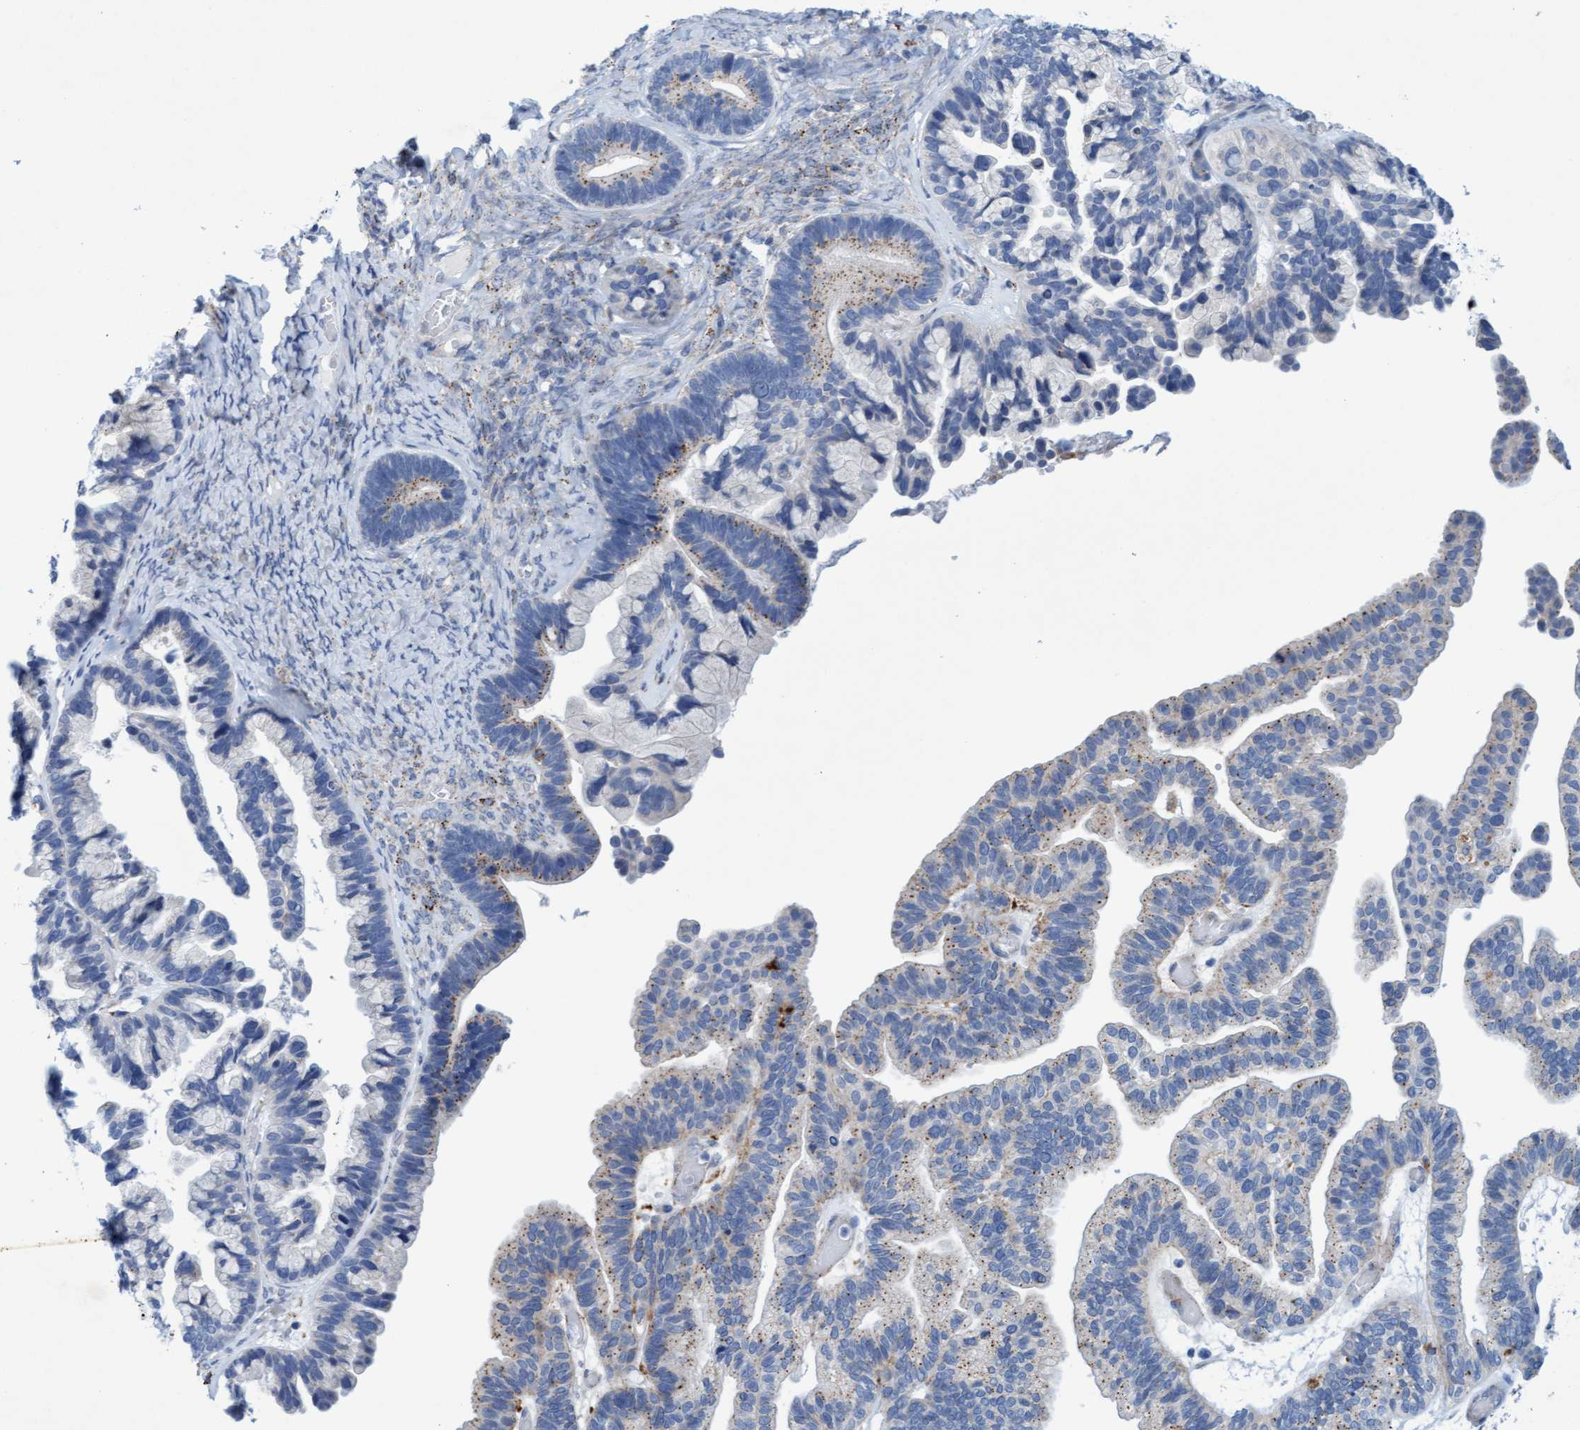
{"staining": {"intensity": "weak", "quantity": "25%-75%", "location": "cytoplasmic/membranous"}, "tissue": "ovarian cancer", "cell_type": "Tumor cells", "image_type": "cancer", "snomed": [{"axis": "morphology", "description": "Cystadenocarcinoma, serous, NOS"}, {"axis": "topography", "description": "Ovary"}], "caption": "Immunohistochemical staining of human ovarian cancer exhibits low levels of weak cytoplasmic/membranous positivity in about 25%-75% of tumor cells. The staining was performed using DAB (3,3'-diaminobenzidine) to visualize the protein expression in brown, while the nuclei were stained in blue with hematoxylin (Magnification: 20x).", "gene": "SGSH", "patient": {"sex": "female", "age": 56}}